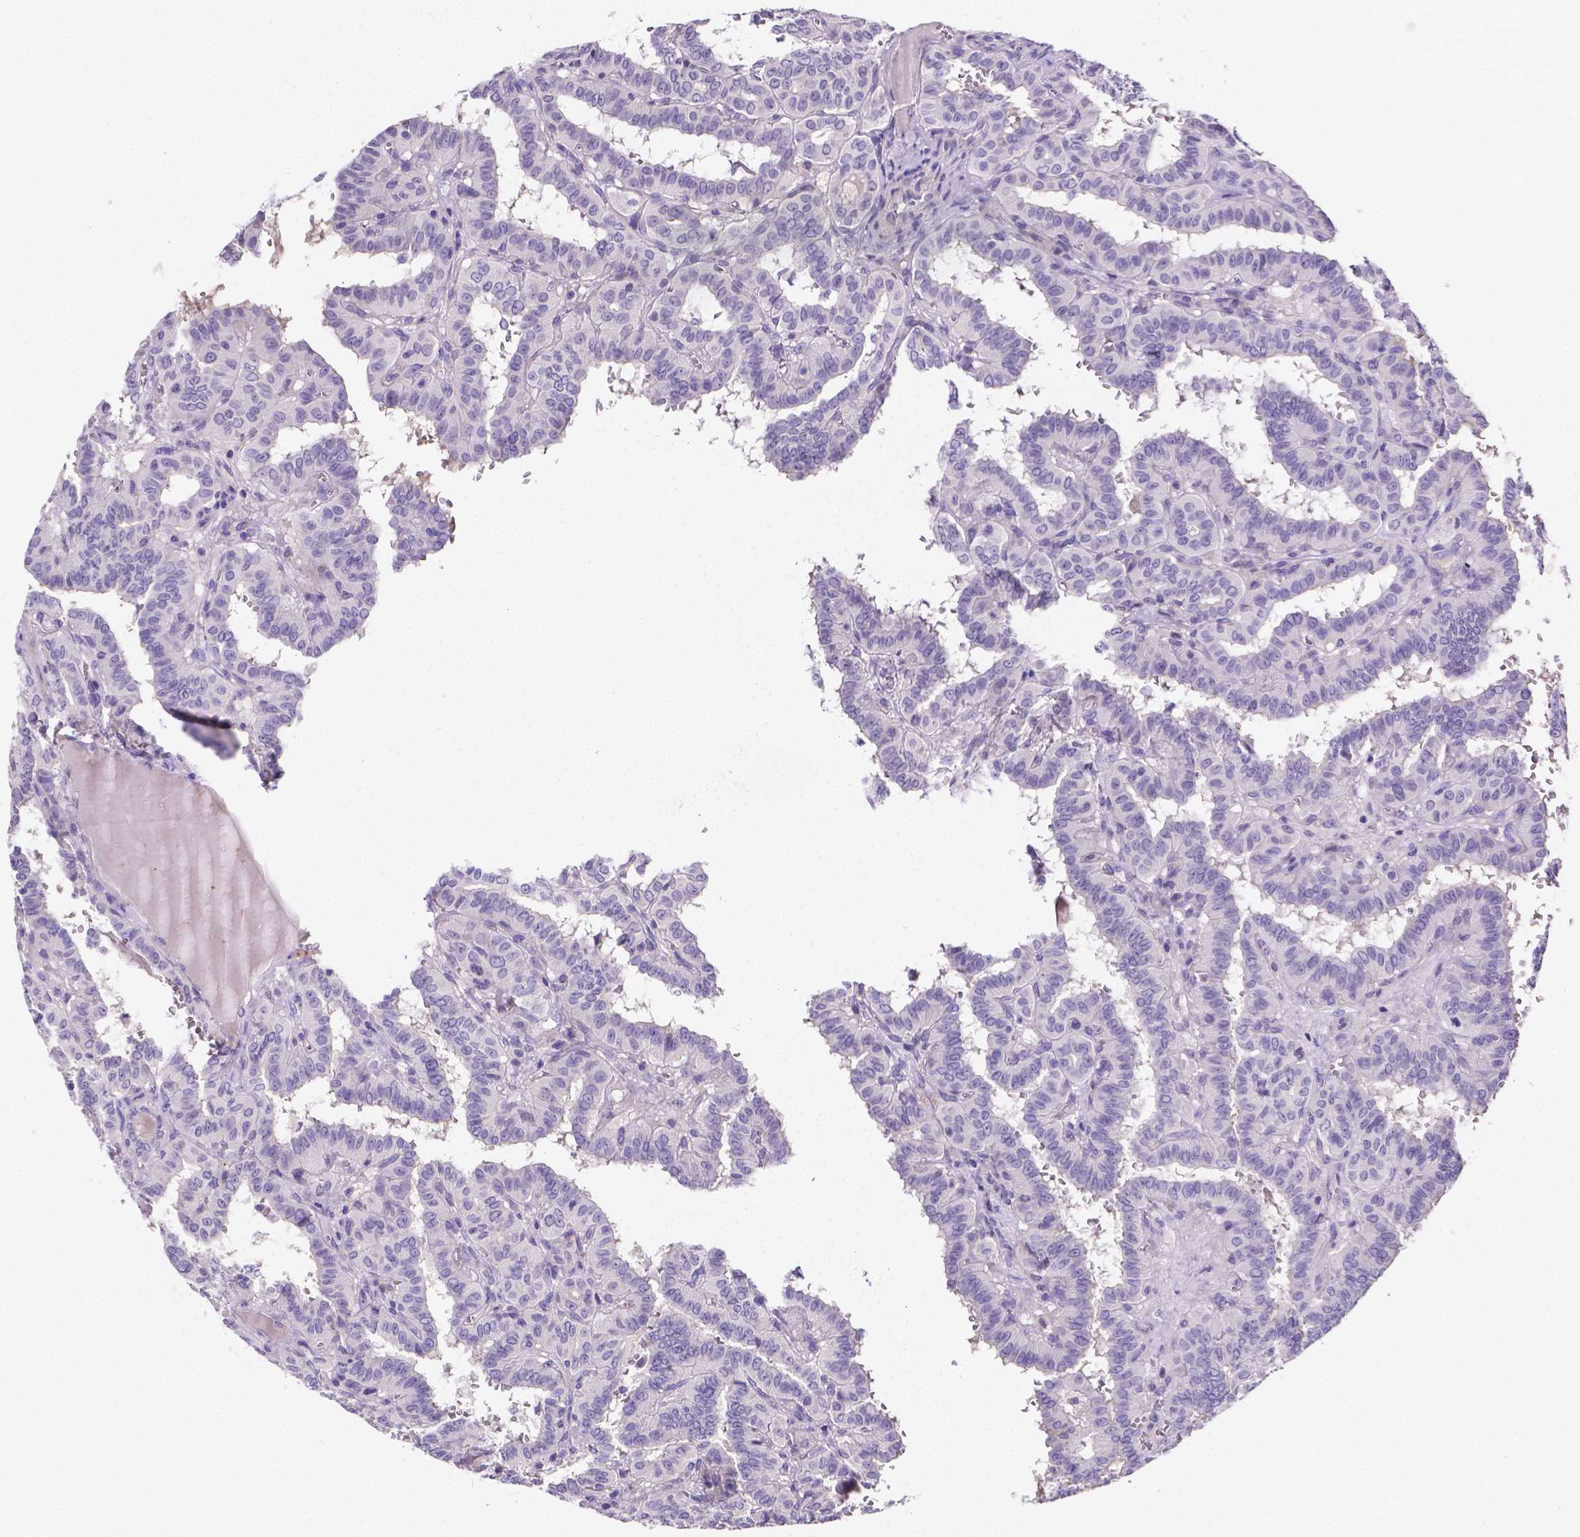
{"staining": {"intensity": "negative", "quantity": "none", "location": "none"}, "tissue": "thyroid cancer", "cell_type": "Tumor cells", "image_type": "cancer", "snomed": [{"axis": "morphology", "description": "Papillary adenocarcinoma, NOS"}, {"axis": "topography", "description": "Thyroid gland"}], "caption": "The immunohistochemistry (IHC) photomicrograph has no significant positivity in tumor cells of thyroid cancer tissue.", "gene": "NRGN", "patient": {"sex": "female", "age": 21}}